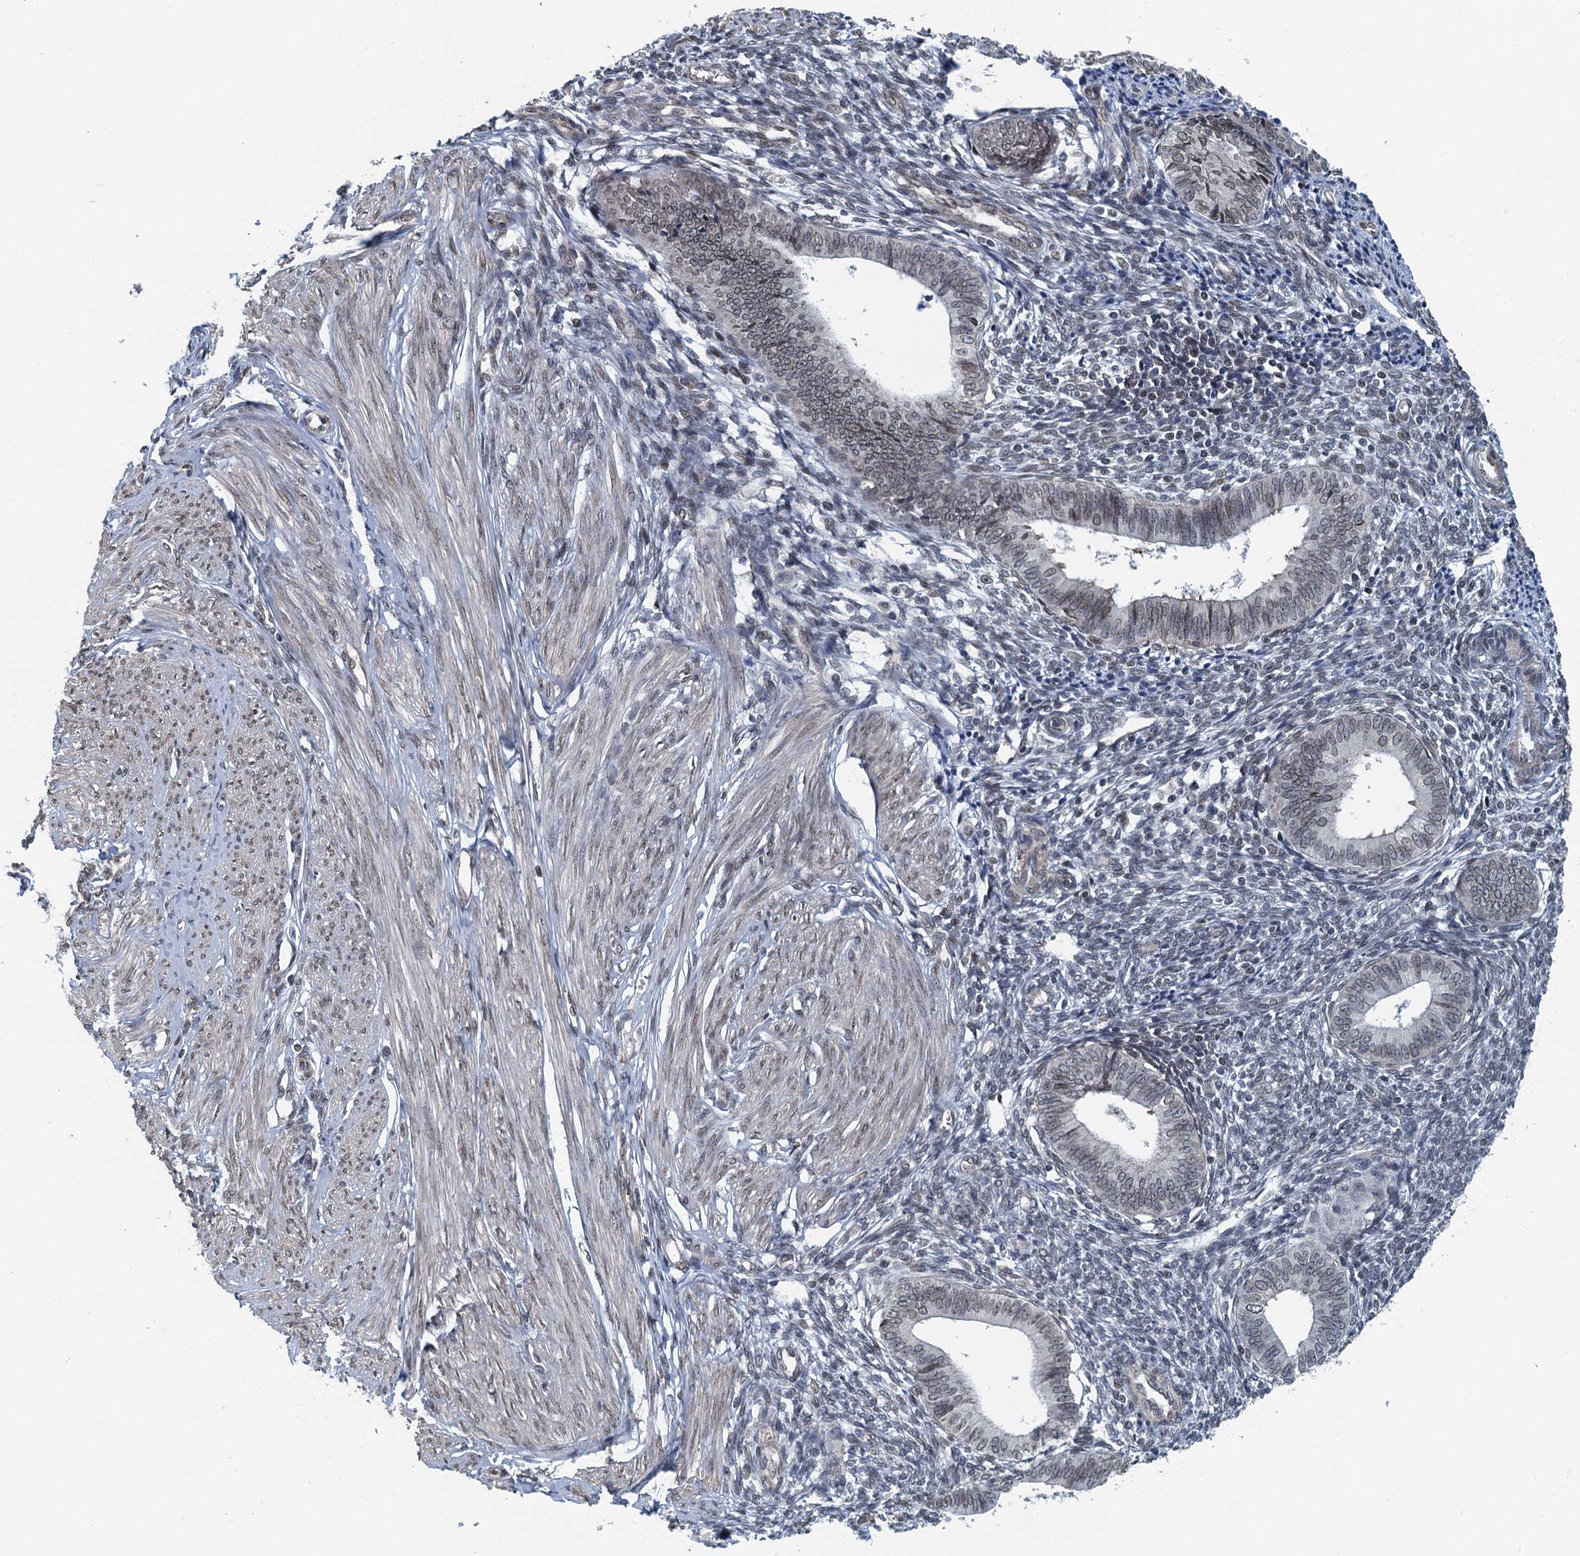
{"staining": {"intensity": "weak", "quantity": "25%-75%", "location": "cytoplasmic/membranous,nuclear"}, "tissue": "endometrium", "cell_type": "Cells in endometrial stroma", "image_type": "normal", "snomed": [{"axis": "morphology", "description": "Normal tissue, NOS"}, {"axis": "topography", "description": "Endometrium"}], "caption": "Immunohistochemistry of unremarkable human endometrium shows low levels of weak cytoplasmic/membranous,nuclear expression in about 25%-75% of cells in endometrial stroma.", "gene": "CCDC34", "patient": {"sex": "female", "age": 46}}